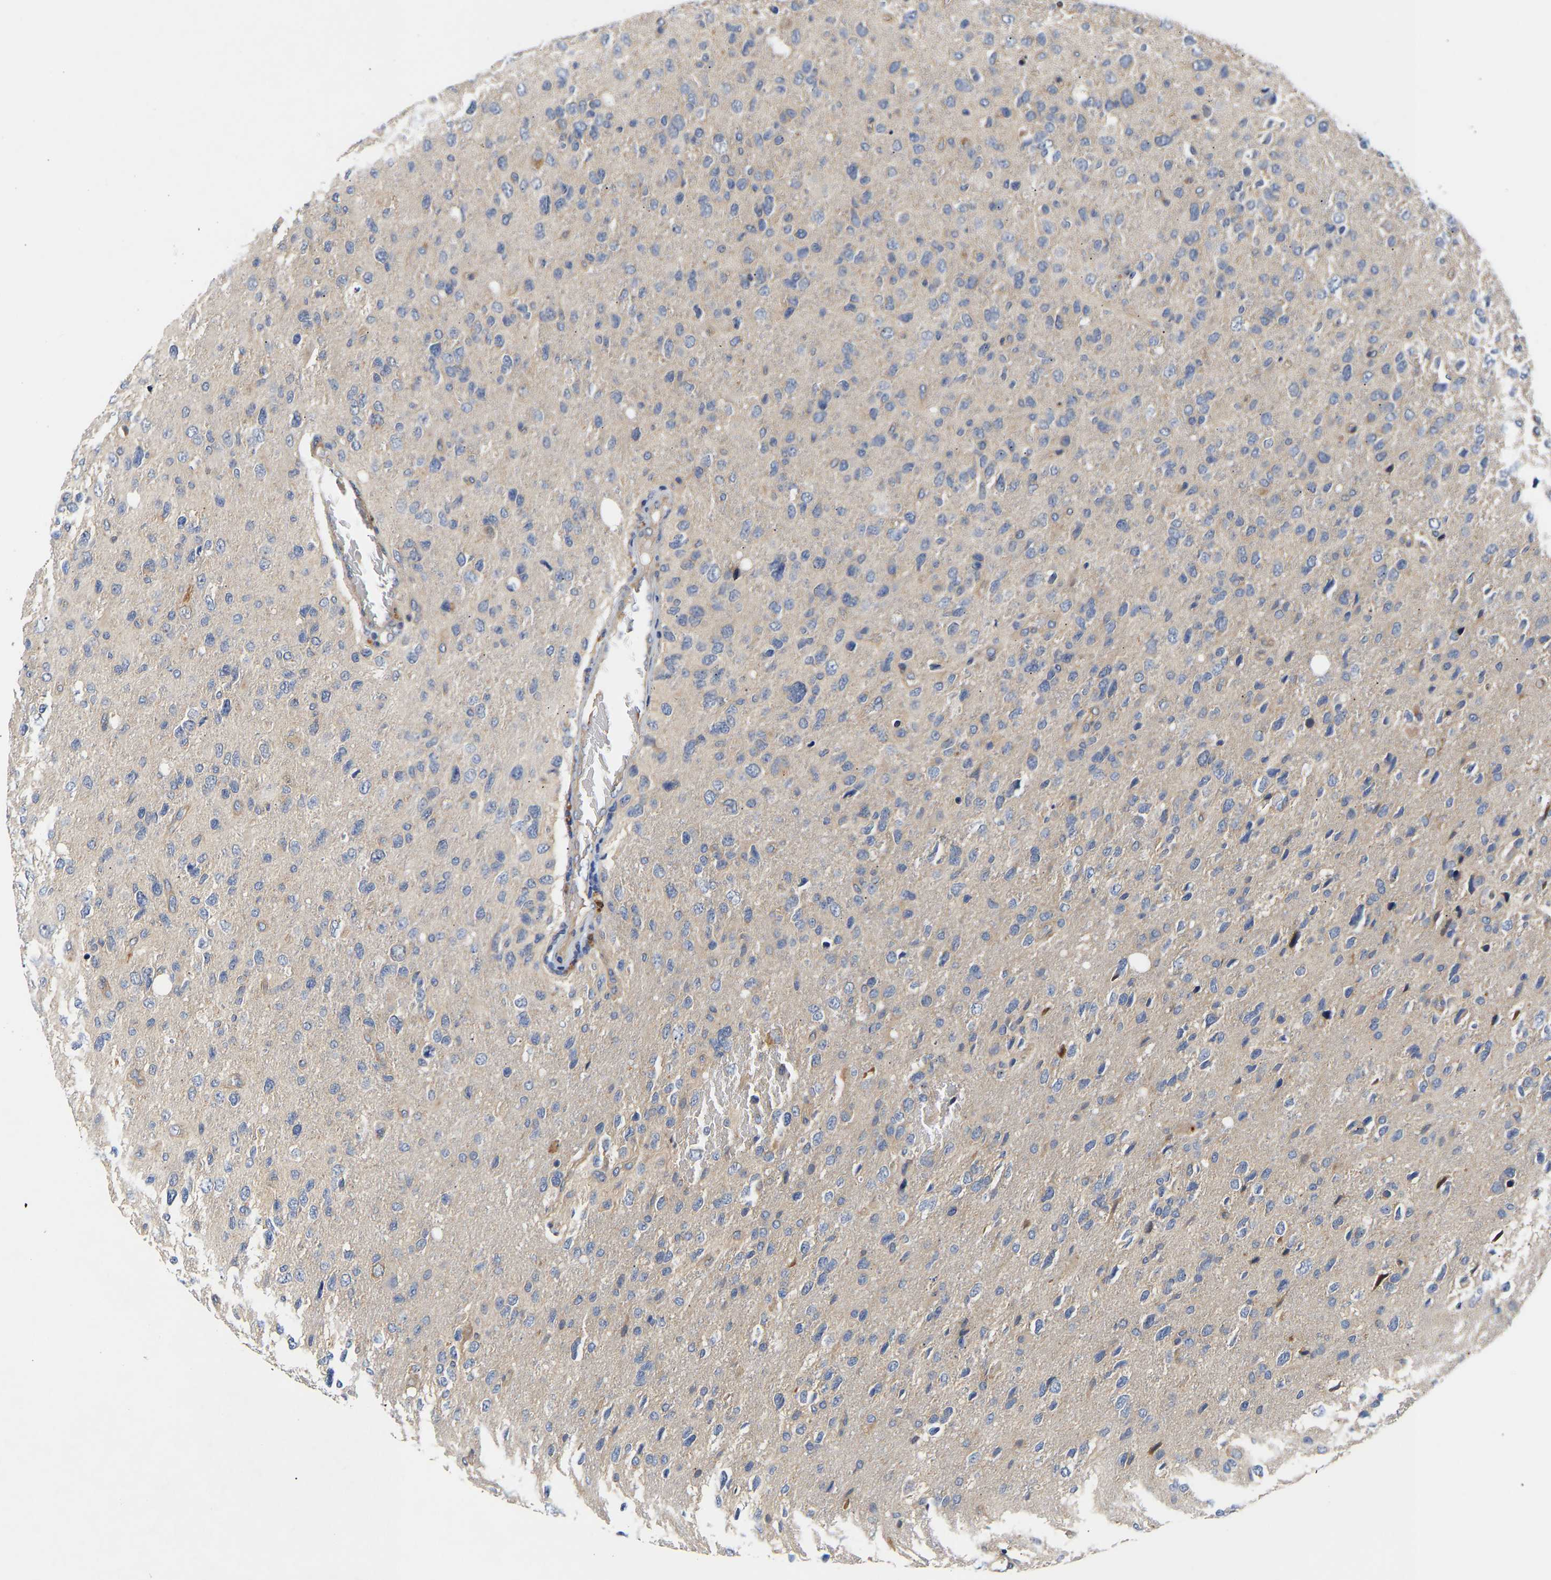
{"staining": {"intensity": "negative", "quantity": "none", "location": "none"}, "tissue": "glioma", "cell_type": "Tumor cells", "image_type": "cancer", "snomed": [{"axis": "morphology", "description": "Glioma, malignant, High grade"}, {"axis": "topography", "description": "Brain"}], "caption": "DAB (3,3'-diaminobenzidine) immunohistochemical staining of malignant glioma (high-grade) shows no significant expression in tumor cells. The staining was performed using DAB (3,3'-diaminobenzidine) to visualize the protein expression in brown, while the nuclei were stained in blue with hematoxylin (Magnification: 20x).", "gene": "KASH5", "patient": {"sex": "female", "age": 58}}